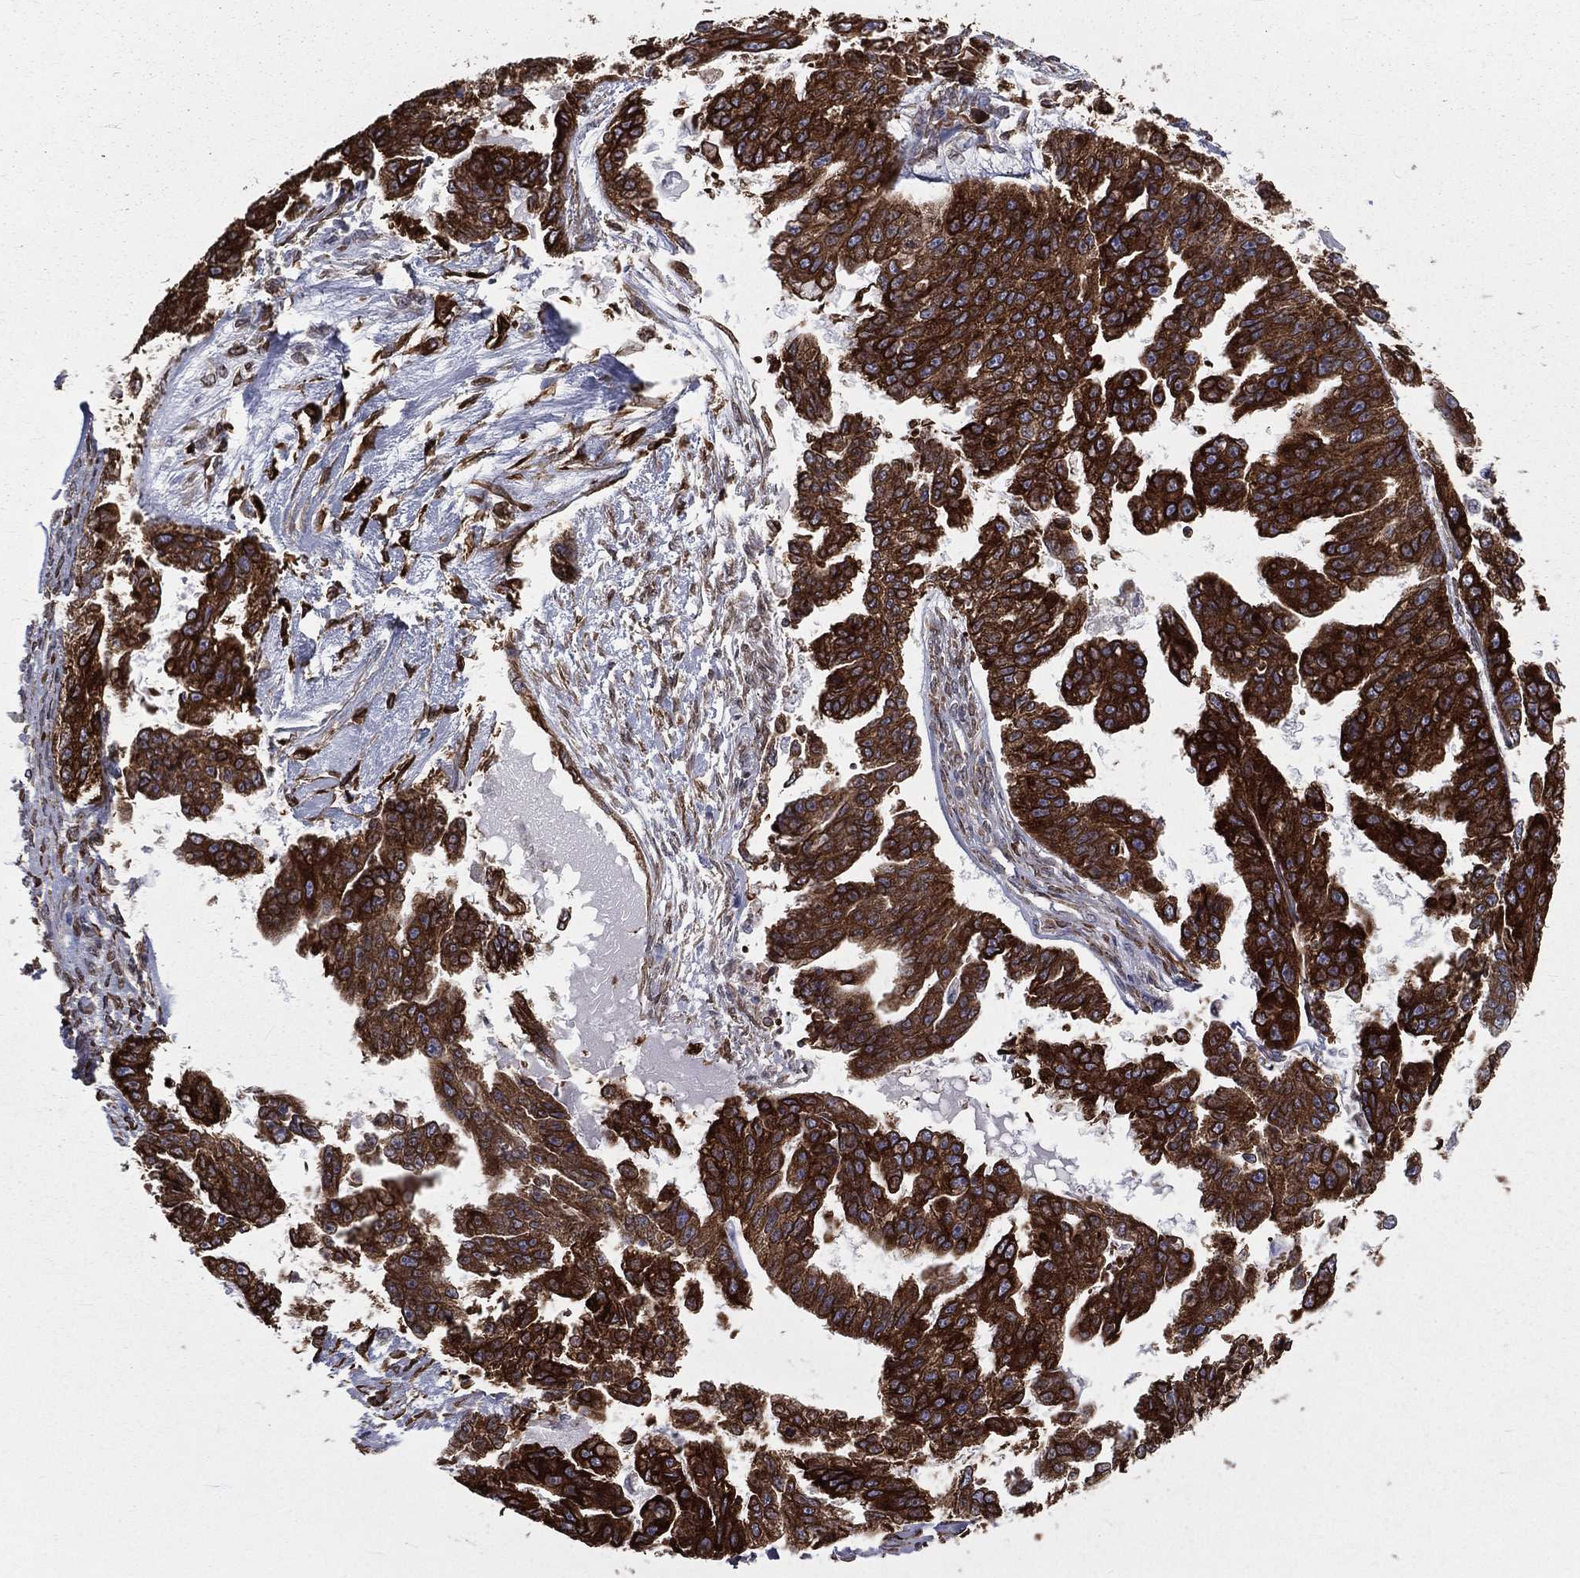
{"staining": {"intensity": "strong", "quantity": ">75%", "location": "cytoplasmic/membranous"}, "tissue": "ovarian cancer", "cell_type": "Tumor cells", "image_type": "cancer", "snomed": [{"axis": "morphology", "description": "Cystadenocarcinoma, serous, NOS"}, {"axis": "topography", "description": "Ovary"}], "caption": "Strong cytoplasmic/membranous staining for a protein is appreciated in about >75% of tumor cells of ovarian serous cystadenocarcinoma using IHC.", "gene": "PGRMC1", "patient": {"sex": "female", "age": 58}}